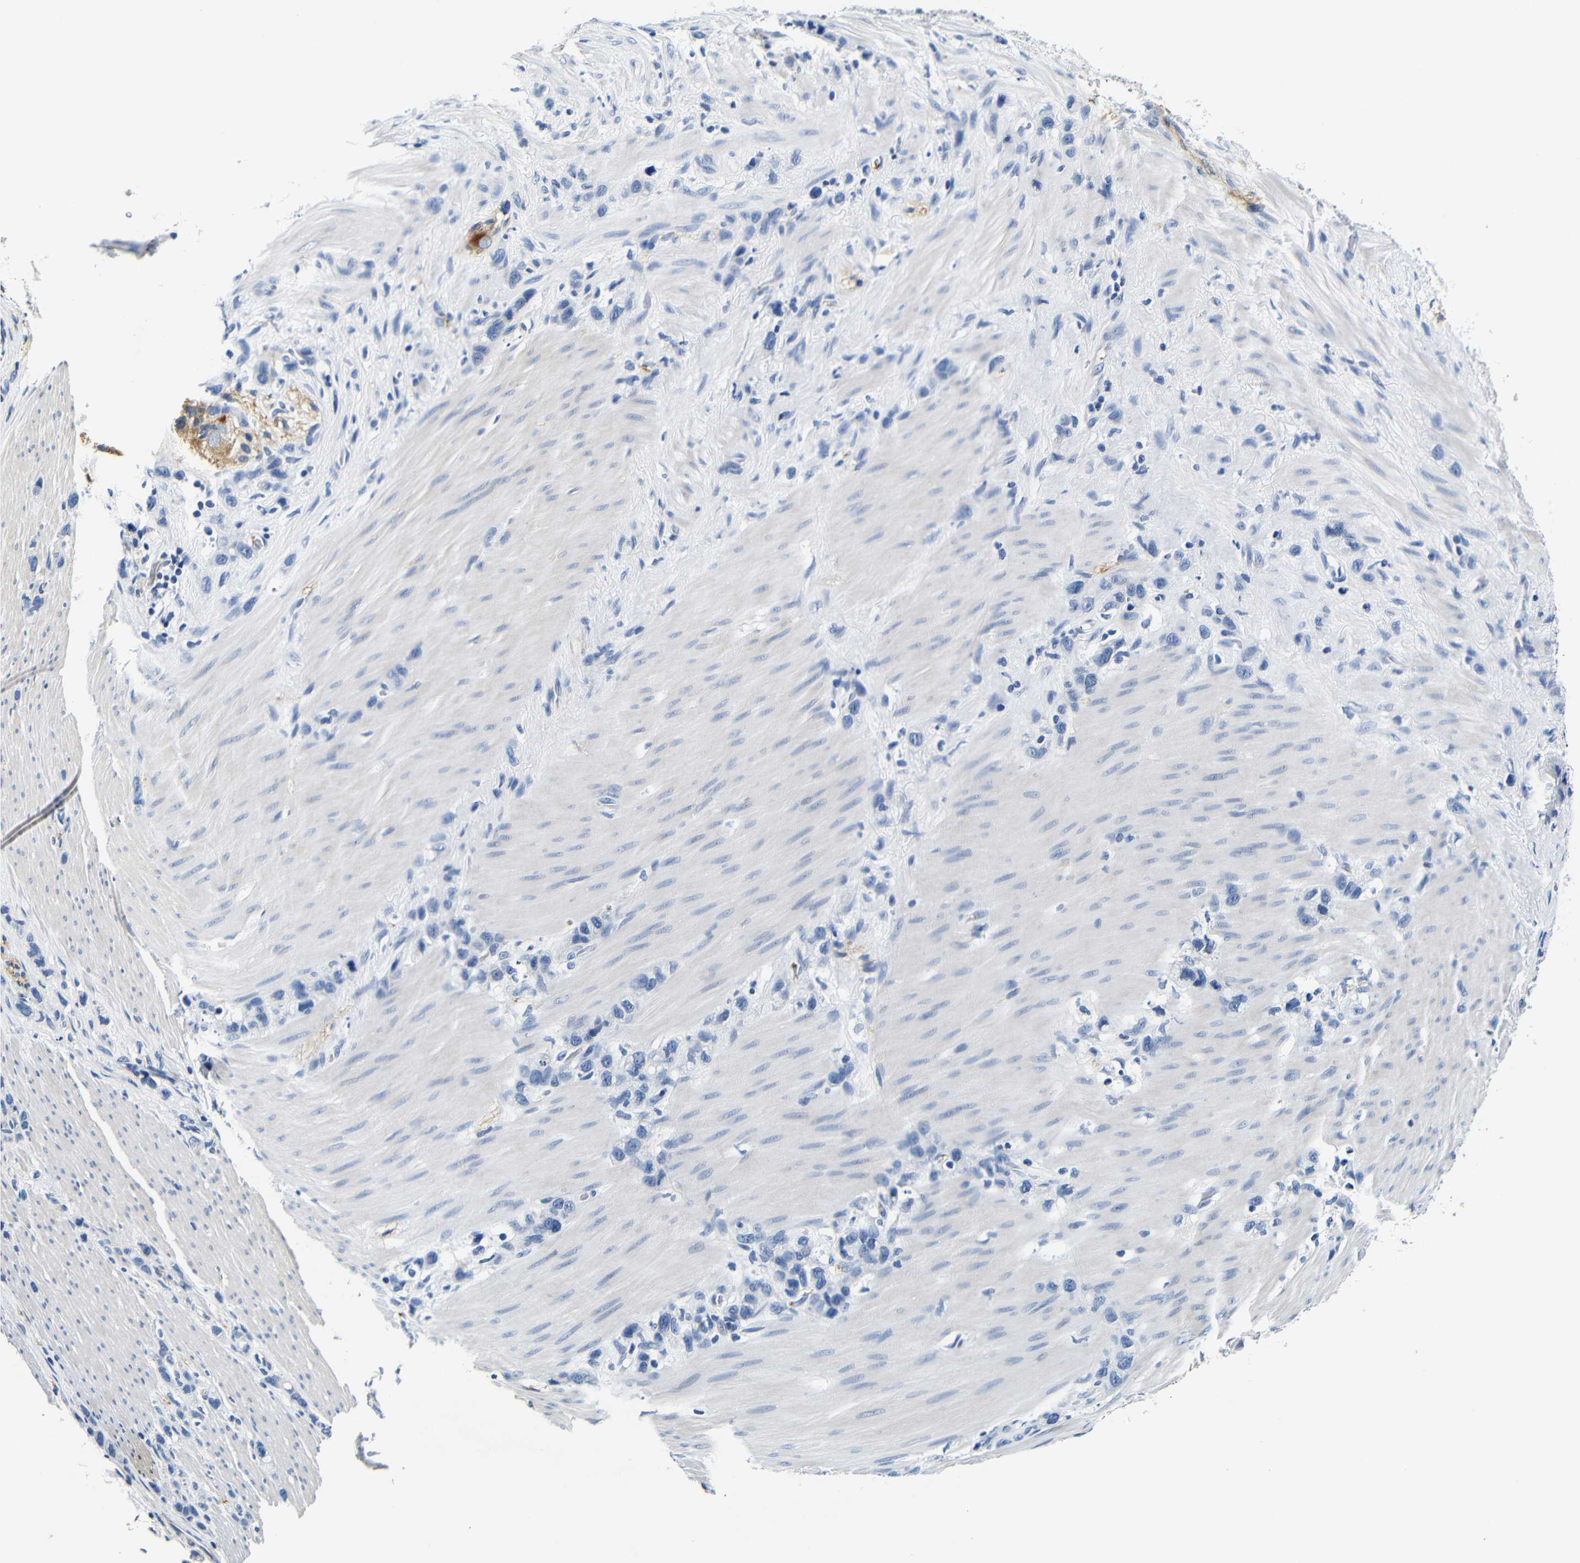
{"staining": {"intensity": "negative", "quantity": "none", "location": "none"}, "tissue": "stomach cancer", "cell_type": "Tumor cells", "image_type": "cancer", "snomed": [{"axis": "morphology", "description": "Normal tissue, NOS"}, {"axis": "morphology", "description": "Adenocarcinoma, NOS"}, {"axis": "morphology", "description": "Adenocarcinoma, High grade"}, {"axis": "topography", "description": "Stomach, upper"}, {"axis": "topography", "description": "Stomach"}], "caption": "Stomach cancer (adenocarcinoma) was stained to show a protein in brown. There is no significant expression in tumor cells.", "gene": "GP1BA", "patient": {"sex": "female", "age": 65}}